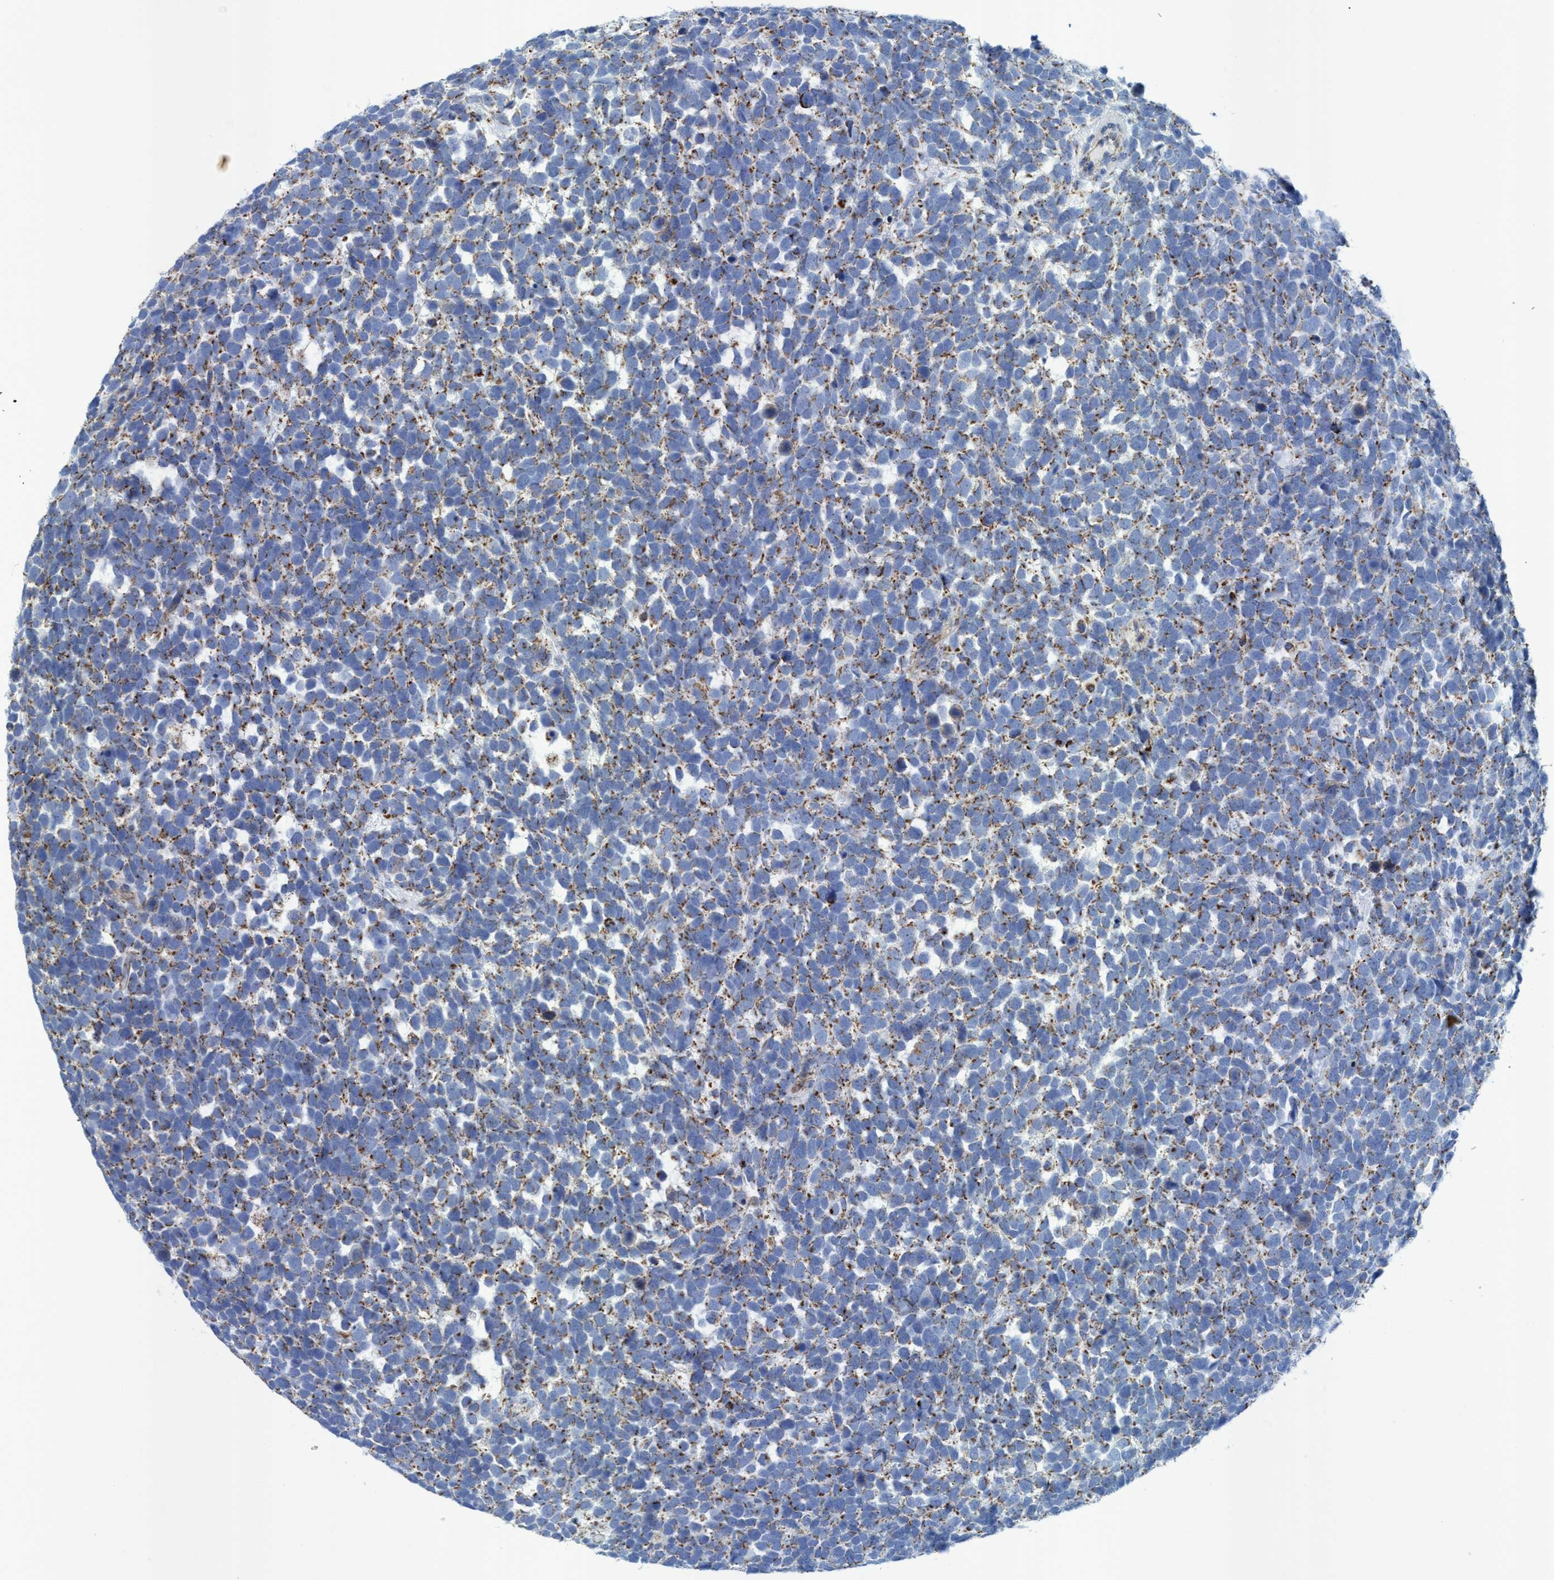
{"staining": {"intensity": "moderate", "quantity": ">75%", "location": "cytoplasmic/membranous"}, "tissue": "urothelial cancer", "cell_type": "Tumor cells", "image_type": "cancer", "snomed": [{"axis": "morphology", "description": "Urothelial carcinoma, High grade"}, {"axis": "topography", "description": "Urinary bladder"}], "caption": "DAB (3,3'-diaminobenzidine) immunohistochemical staining of human urothelial cancer reveals moderate cytoplasmic/membranous protein positivity in approximately >75% of tumor cells.", "gene": "GGA3", "patient": {"sex": "female", "age": 82}}